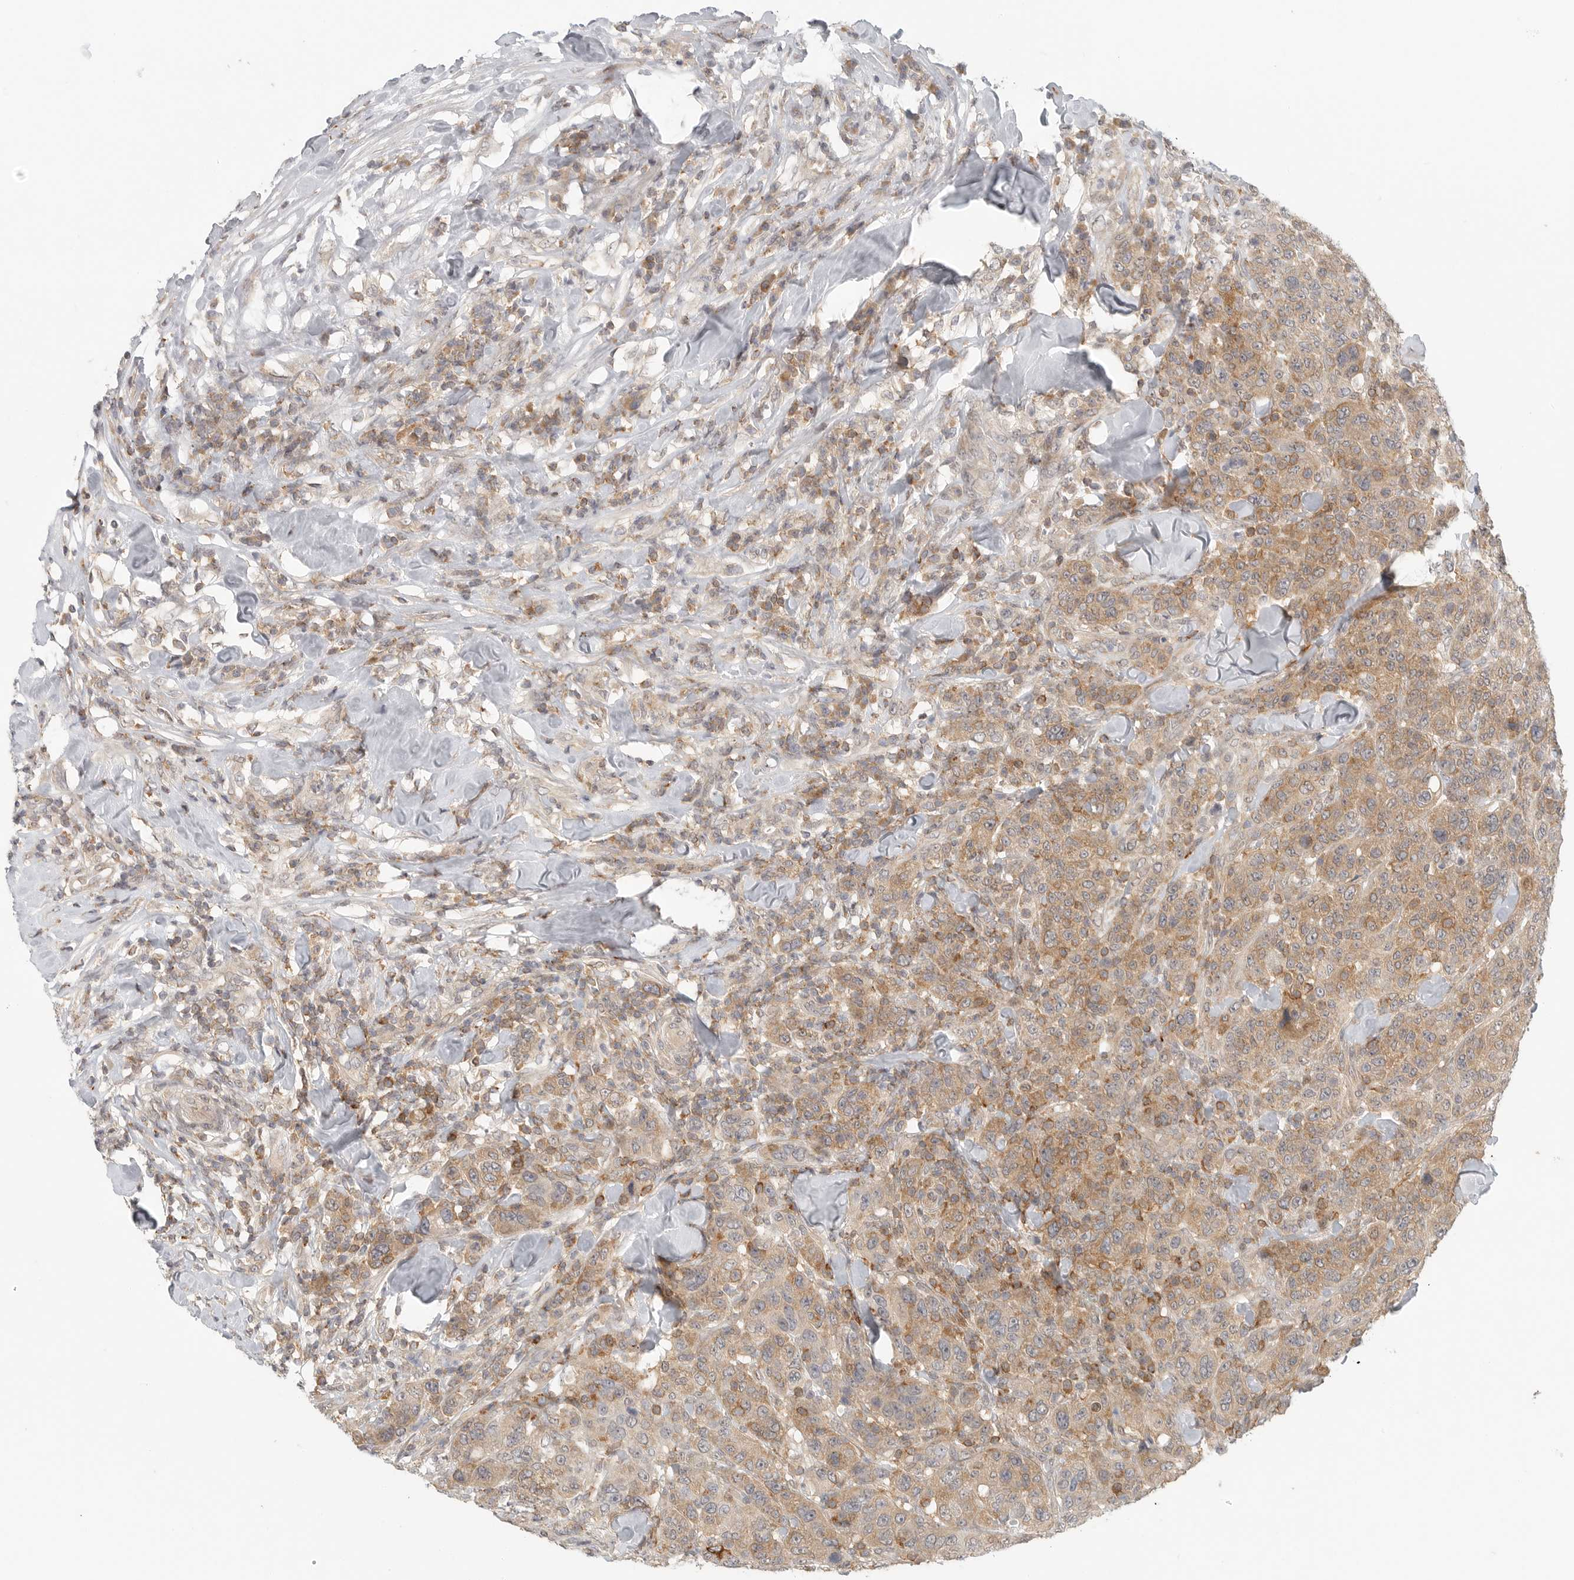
{"staining": {"intensity": "moderate", "quantity": "25%-75%", "location": "cytoplasmic/membranous"}, "tissue": "breast cancer", "cell_type": "Tumor cells", "image_type": "cancer", "snomed": [{"axis": "morphology", "description": "Duct carcinoma"}, {"axis": "topography", "description": "Breast"}], "caption": "Moderate cytoplasmic/membranous expression is identified in about 25%-75% of tumor cells in breast cancer.", "gene": "HDAC6", "patient": {"sex": "female", "age": 37}}